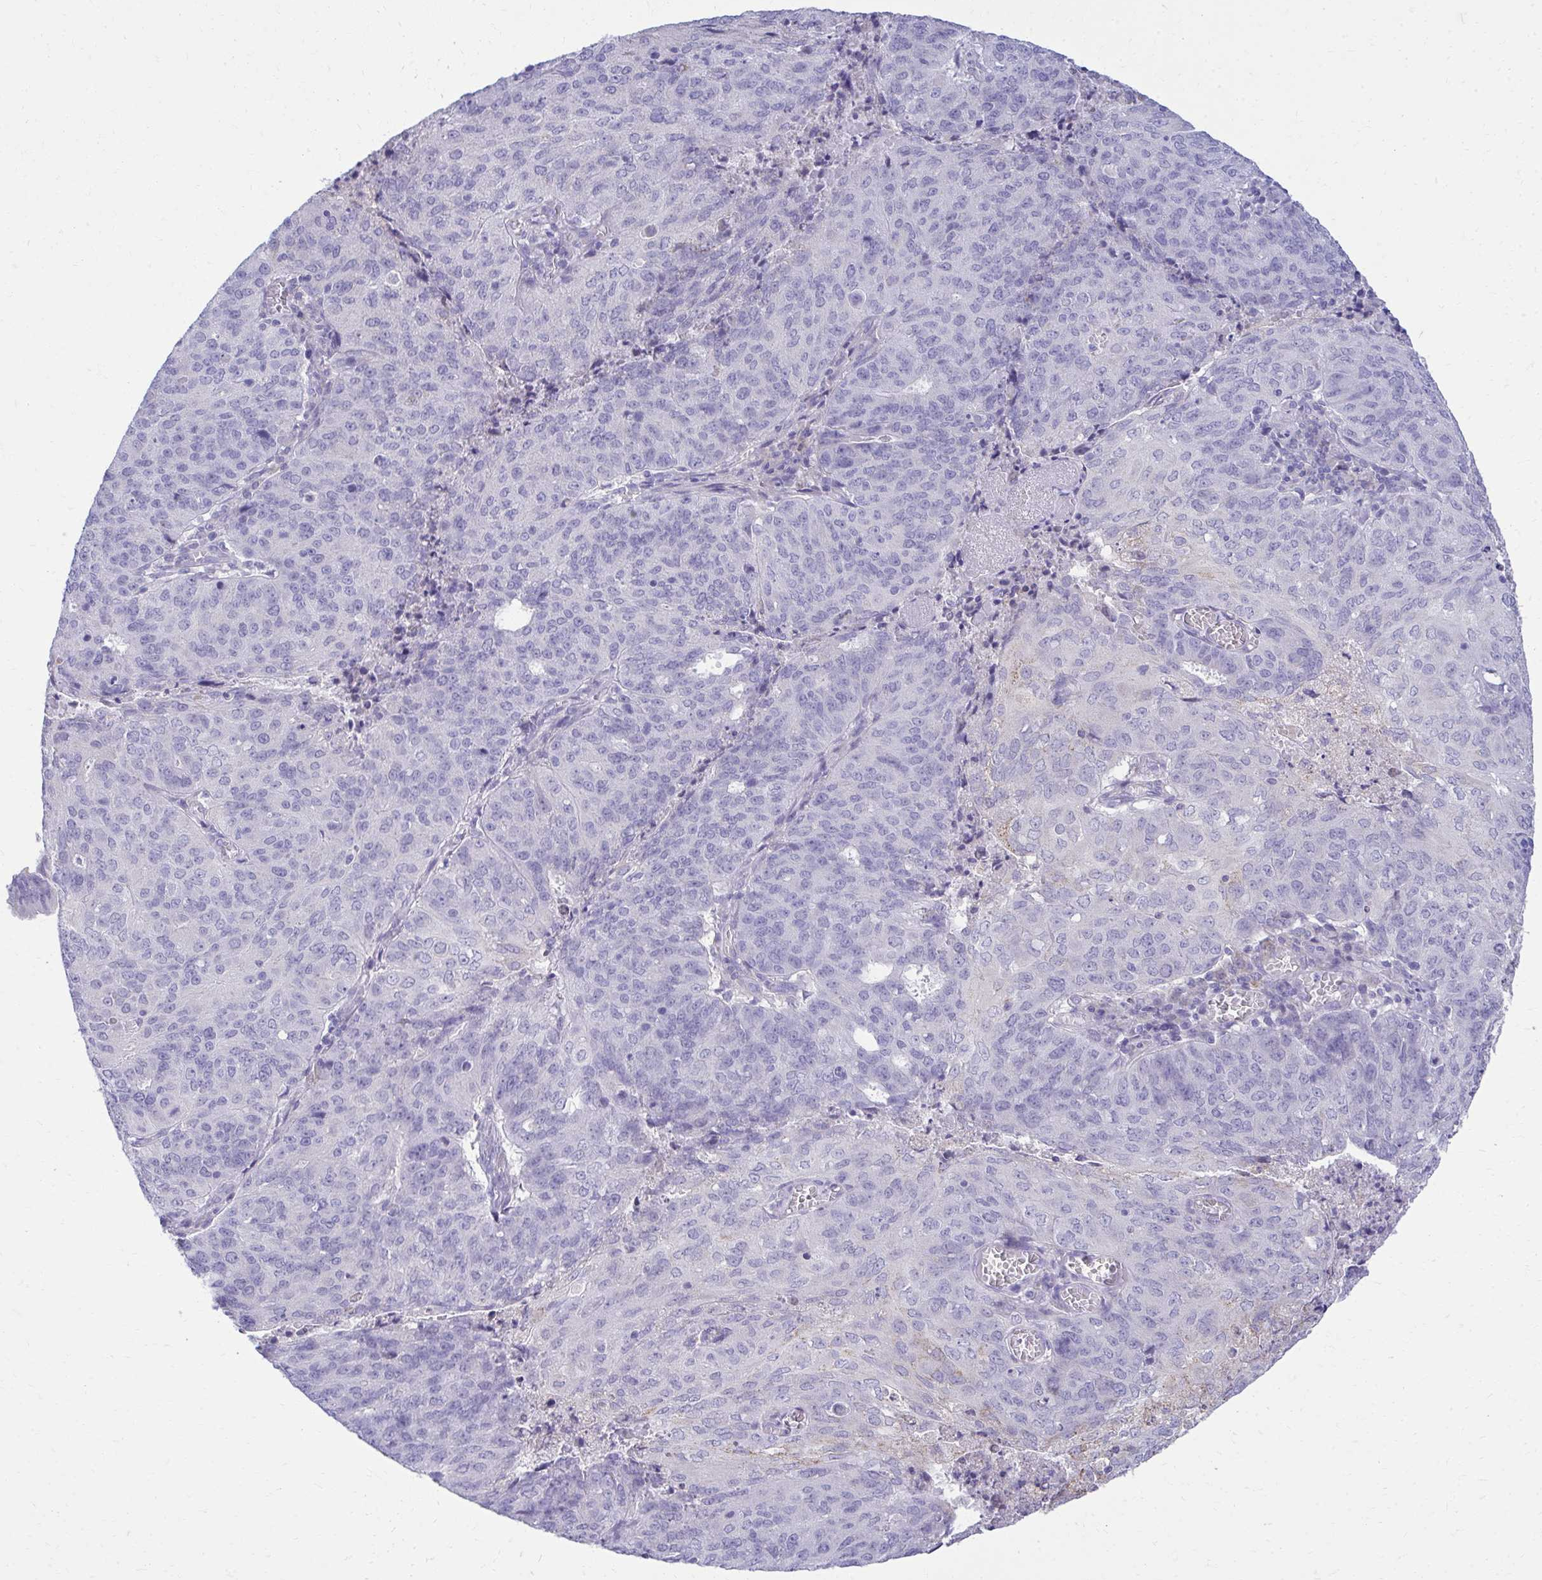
{"staining": {"intensity": "negative", "quantity": "none", "location": "none"}, "tissue": "endometrial cancer", "cell_type": "Tumor cells", "image_type": "cancer", "snomed": [{"axis": "morphology", "description": "Adenocarcinoma, NOS"}, {"axis": "topography", "description": "Endometrium"}], "caption": "Immunohistochemistry of human endometrial cancer (adenocarcinoma) demonstrates no expression in tumor cells.", "gene": "AIG1", "patient": {"sex": "female", "age": 82}}